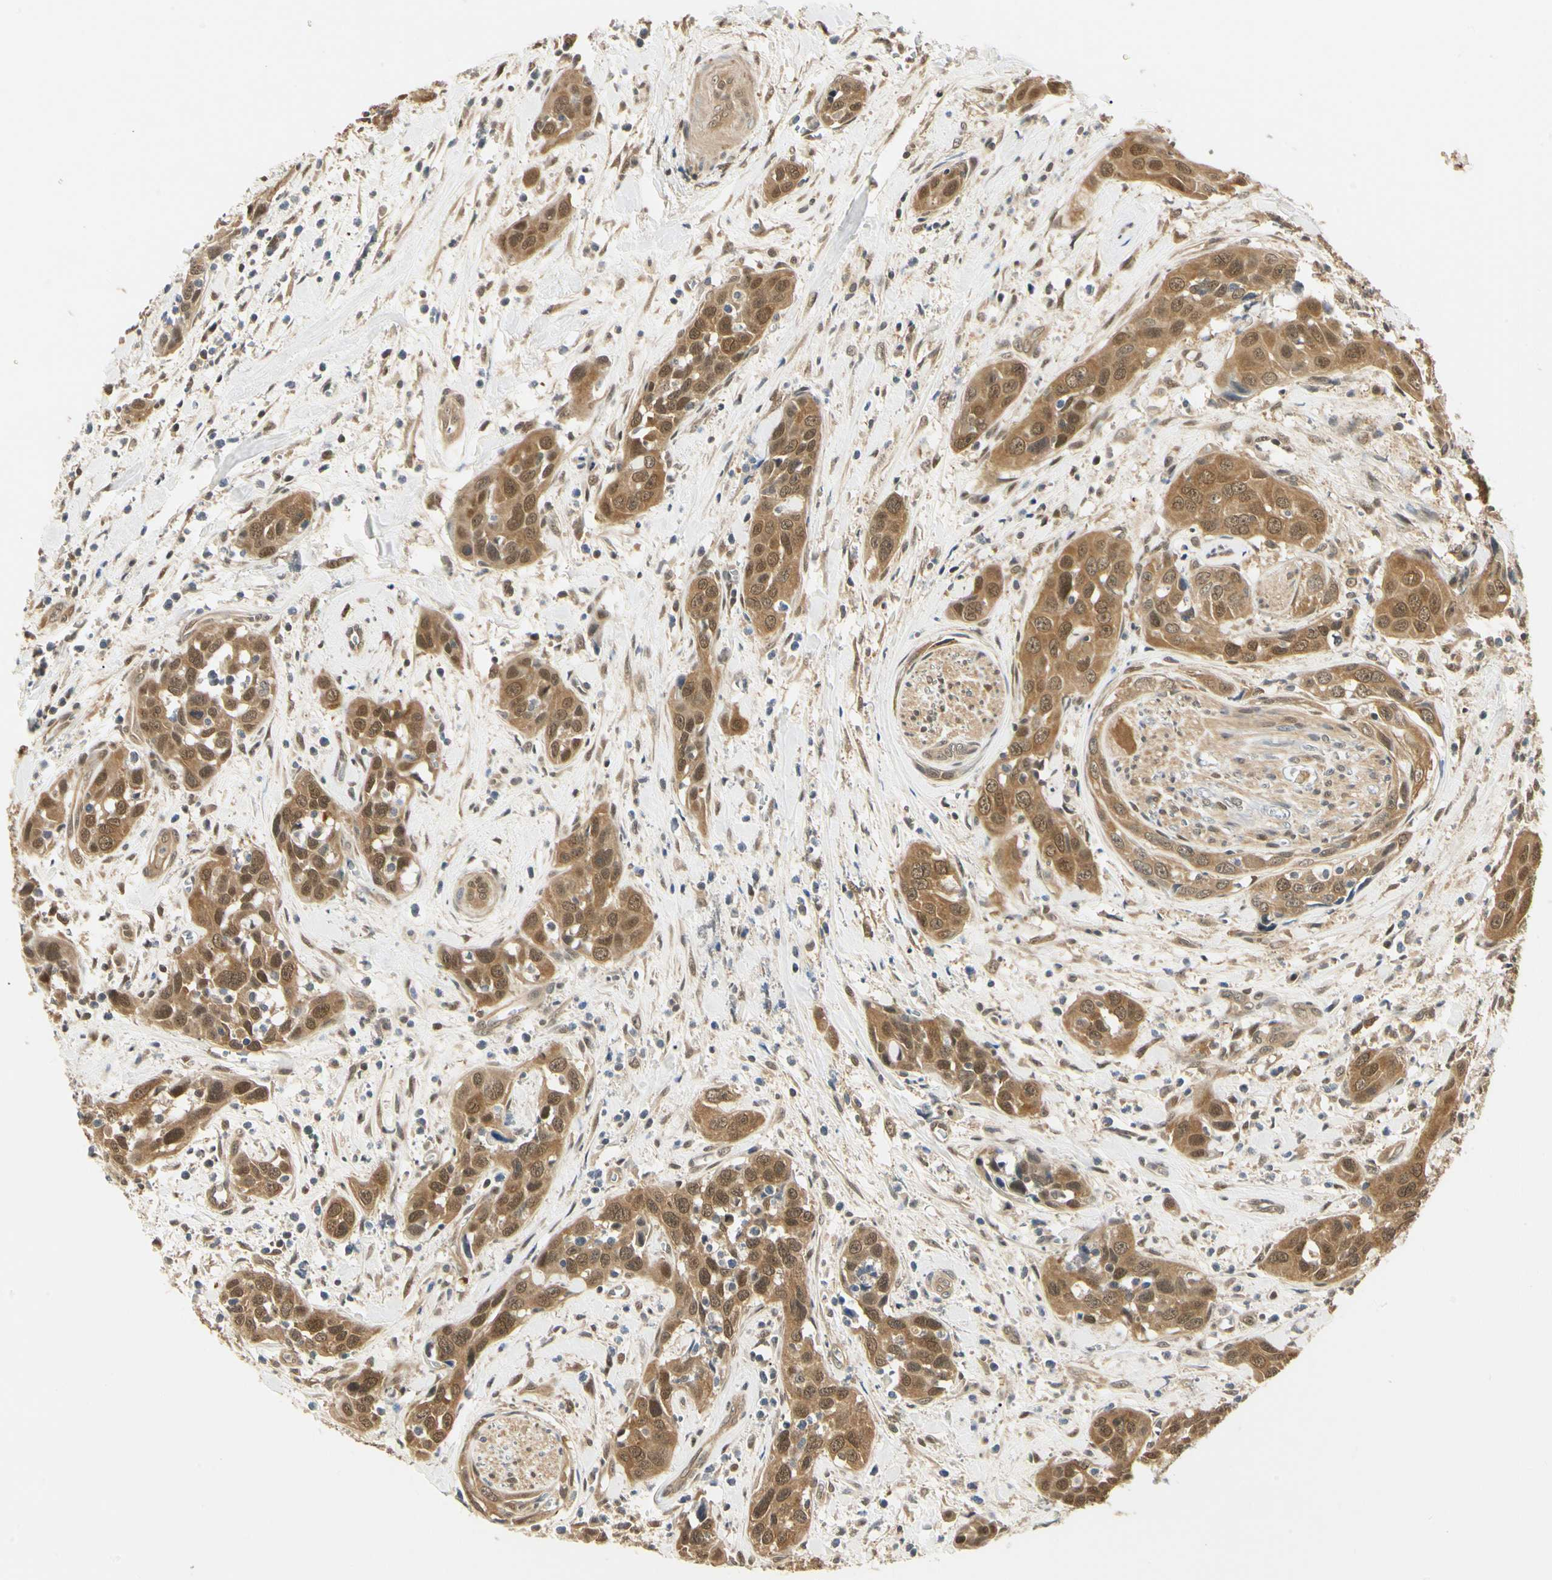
{"staining": {"intensity": "strong", "quantity": ">75%", "location": "cytoplasmic/membranous,nuclear"}, "tissue": "head and neck cancer", "cell_type": "Tumor cells", "image_type": "cancer", "snomed": [{"axis": "morphology", "description": "Squamous cell carcinoma, NOS"}, {"axis": "topography", "description": "Oral tissue"}, {"axis": "topography", "description": "Head-Neck"}], "caption": "Immunohistochemistry micrograph of squamous cell carcinoma (head and neck) stained for a protein (brown), which shows high levels of strong cytoplasmic/membranous and nuclear expression in approximately >75% of tumor cells.", "gene": "UBE2Z", "patient": {"sex": "female", "age": 50}}